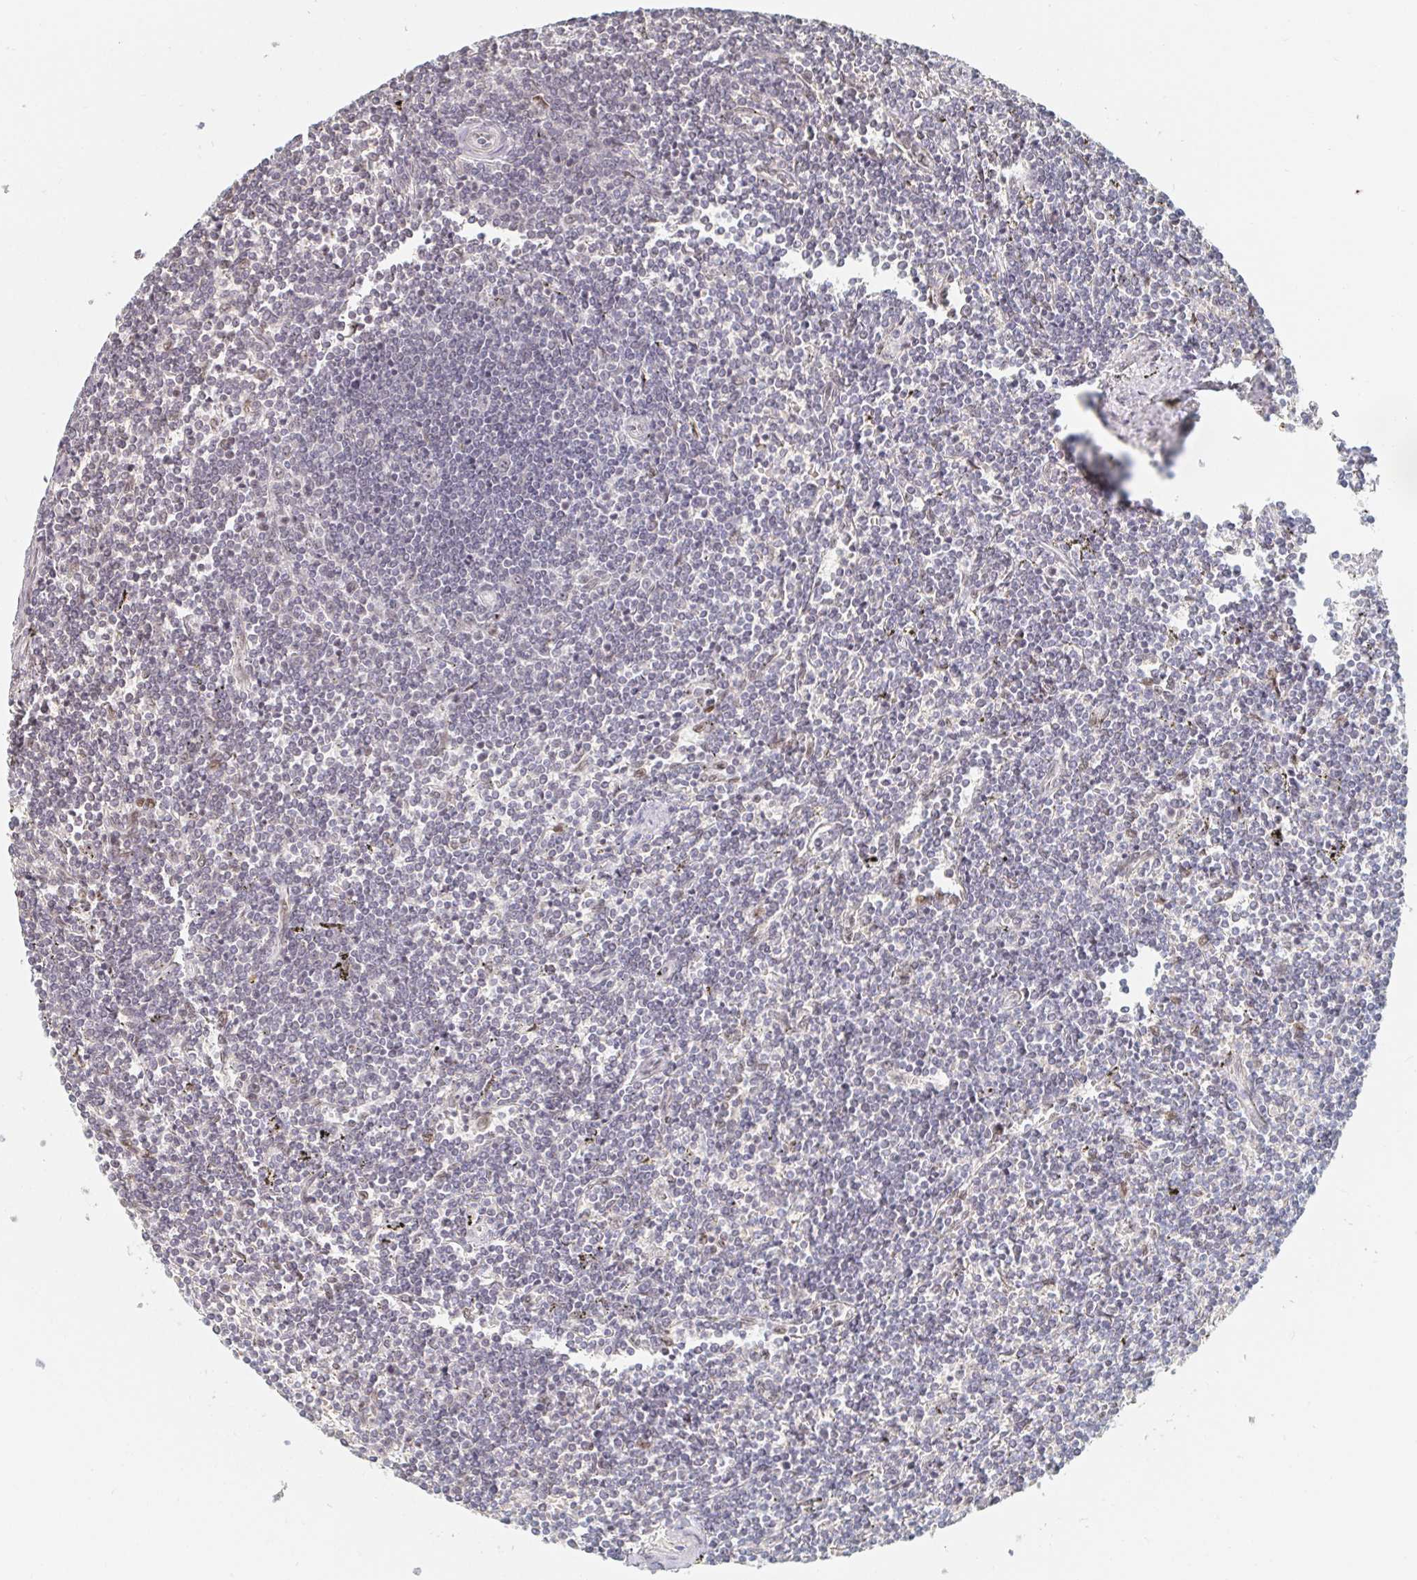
{"staining": {"intensity": "negative", "quantity": "none", "location": "none"}, "tissue": "lymphoma", "cell_type": "Tumor cells", "image_type": "cancer", "snomed": [{"axis": "morphology", "description": "Malignant lymphoma, non-Hodgkin's type, Low grade"}, {"axis": "topography", "description": "Spleen"}], "caption": "An image of low-grade malignant lymphoma, non-Hodgkin's type stained for a protein shows no brown staining in tumor cells.", "gene": "CHD2", "patient": {"sex": "male", "age": 78}}